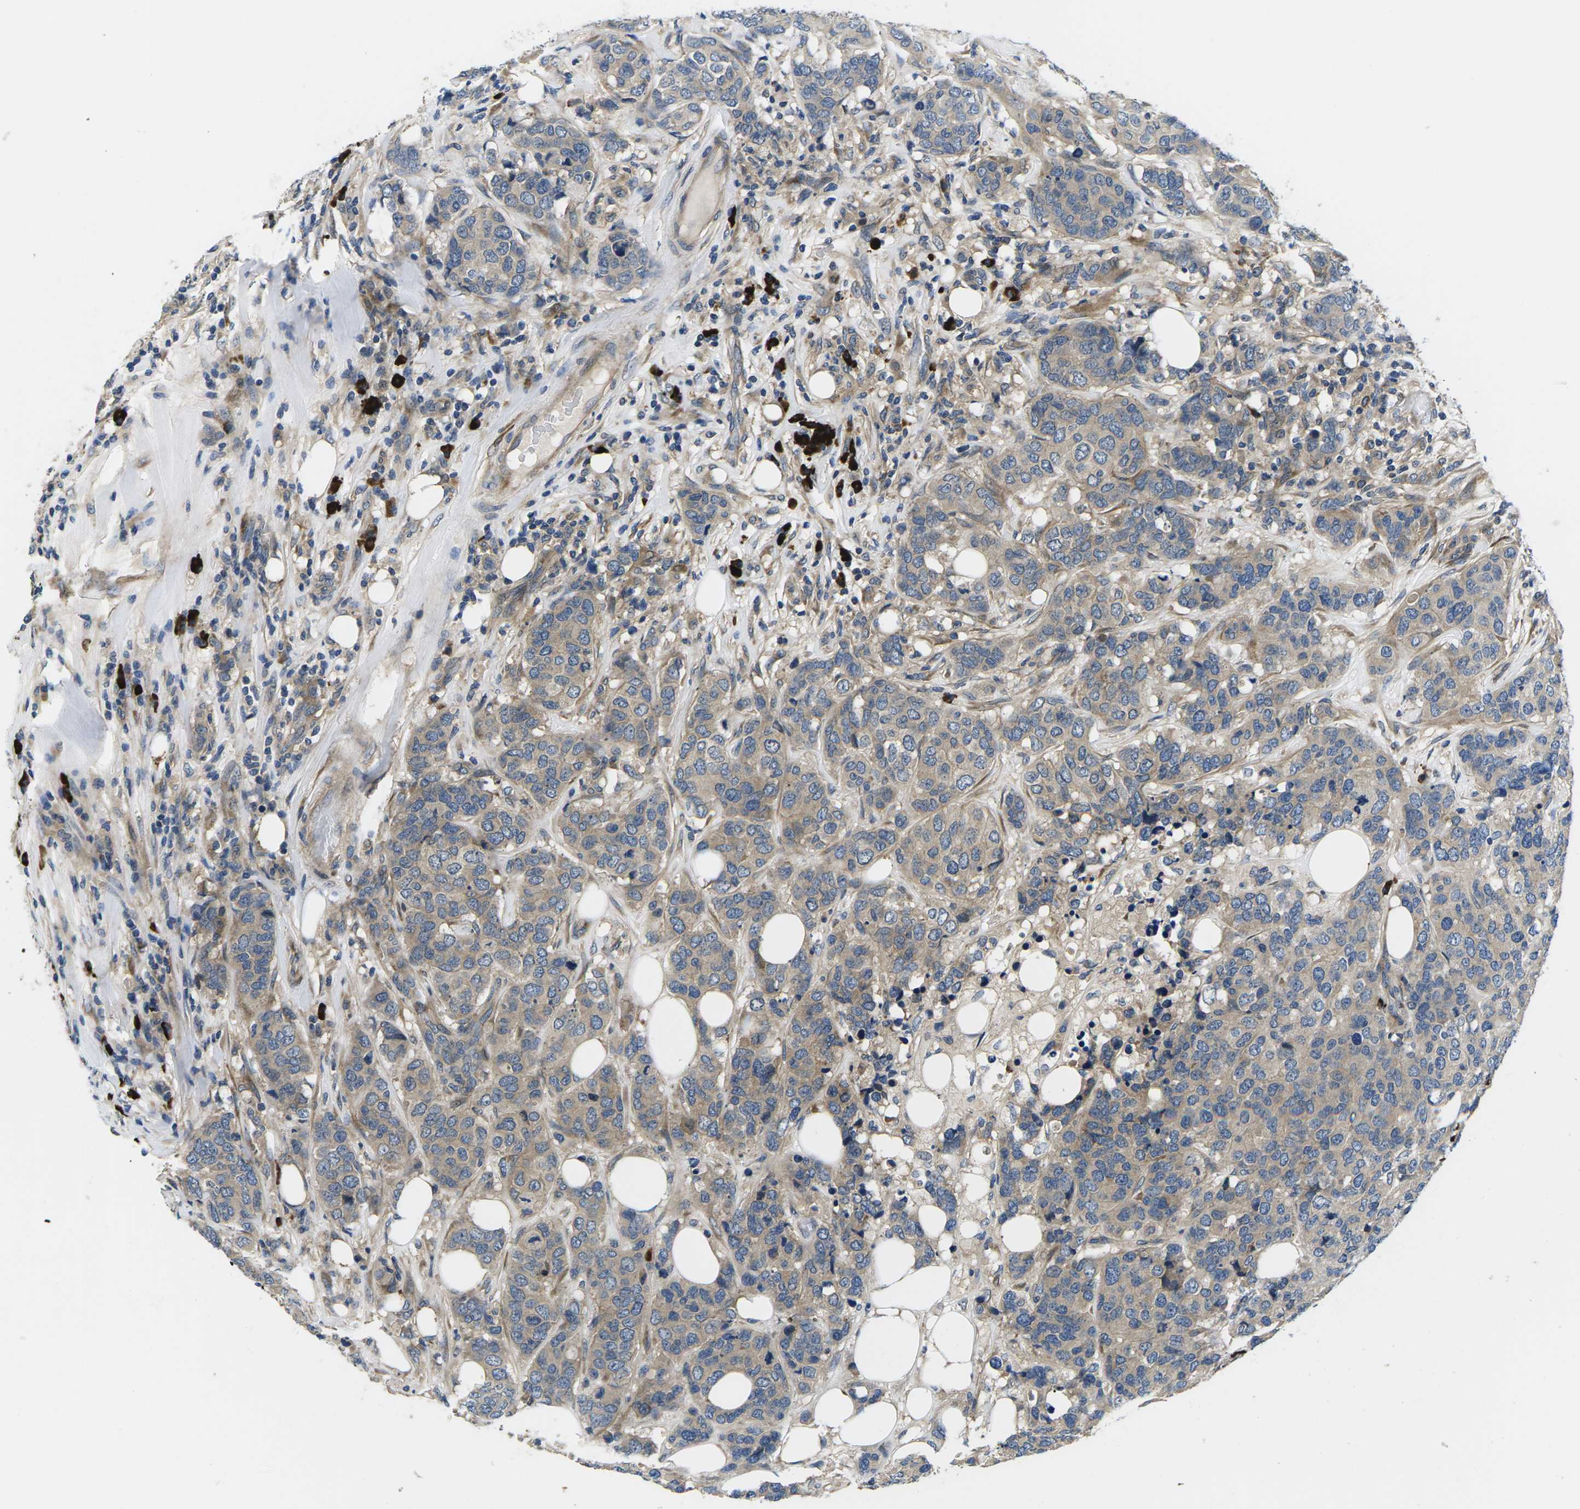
{"staining": {"intensity": "weak", "quantity": ">75%", "location": "cytoplasmic/membranous"}, "tissue": "breast cancer", "cell_type": "Tumor cells", "image_type": "cancer", "snomed": [{"axis": "morphology", "description": "Lobular carcinoma"}, {"axis": "topography", "description": "Breast"}], "caption": "Protein expression by immunohistochemistry reveals weak cytoplasmic/membranous positivity in approximately >75% of tumor cells in lobular carcinoma (breast). (DAB IHC, brown staining for protein, blue staining for nuclei).", "gene": "PLCE1", "patient": {"sex": "female", "age": 59}}